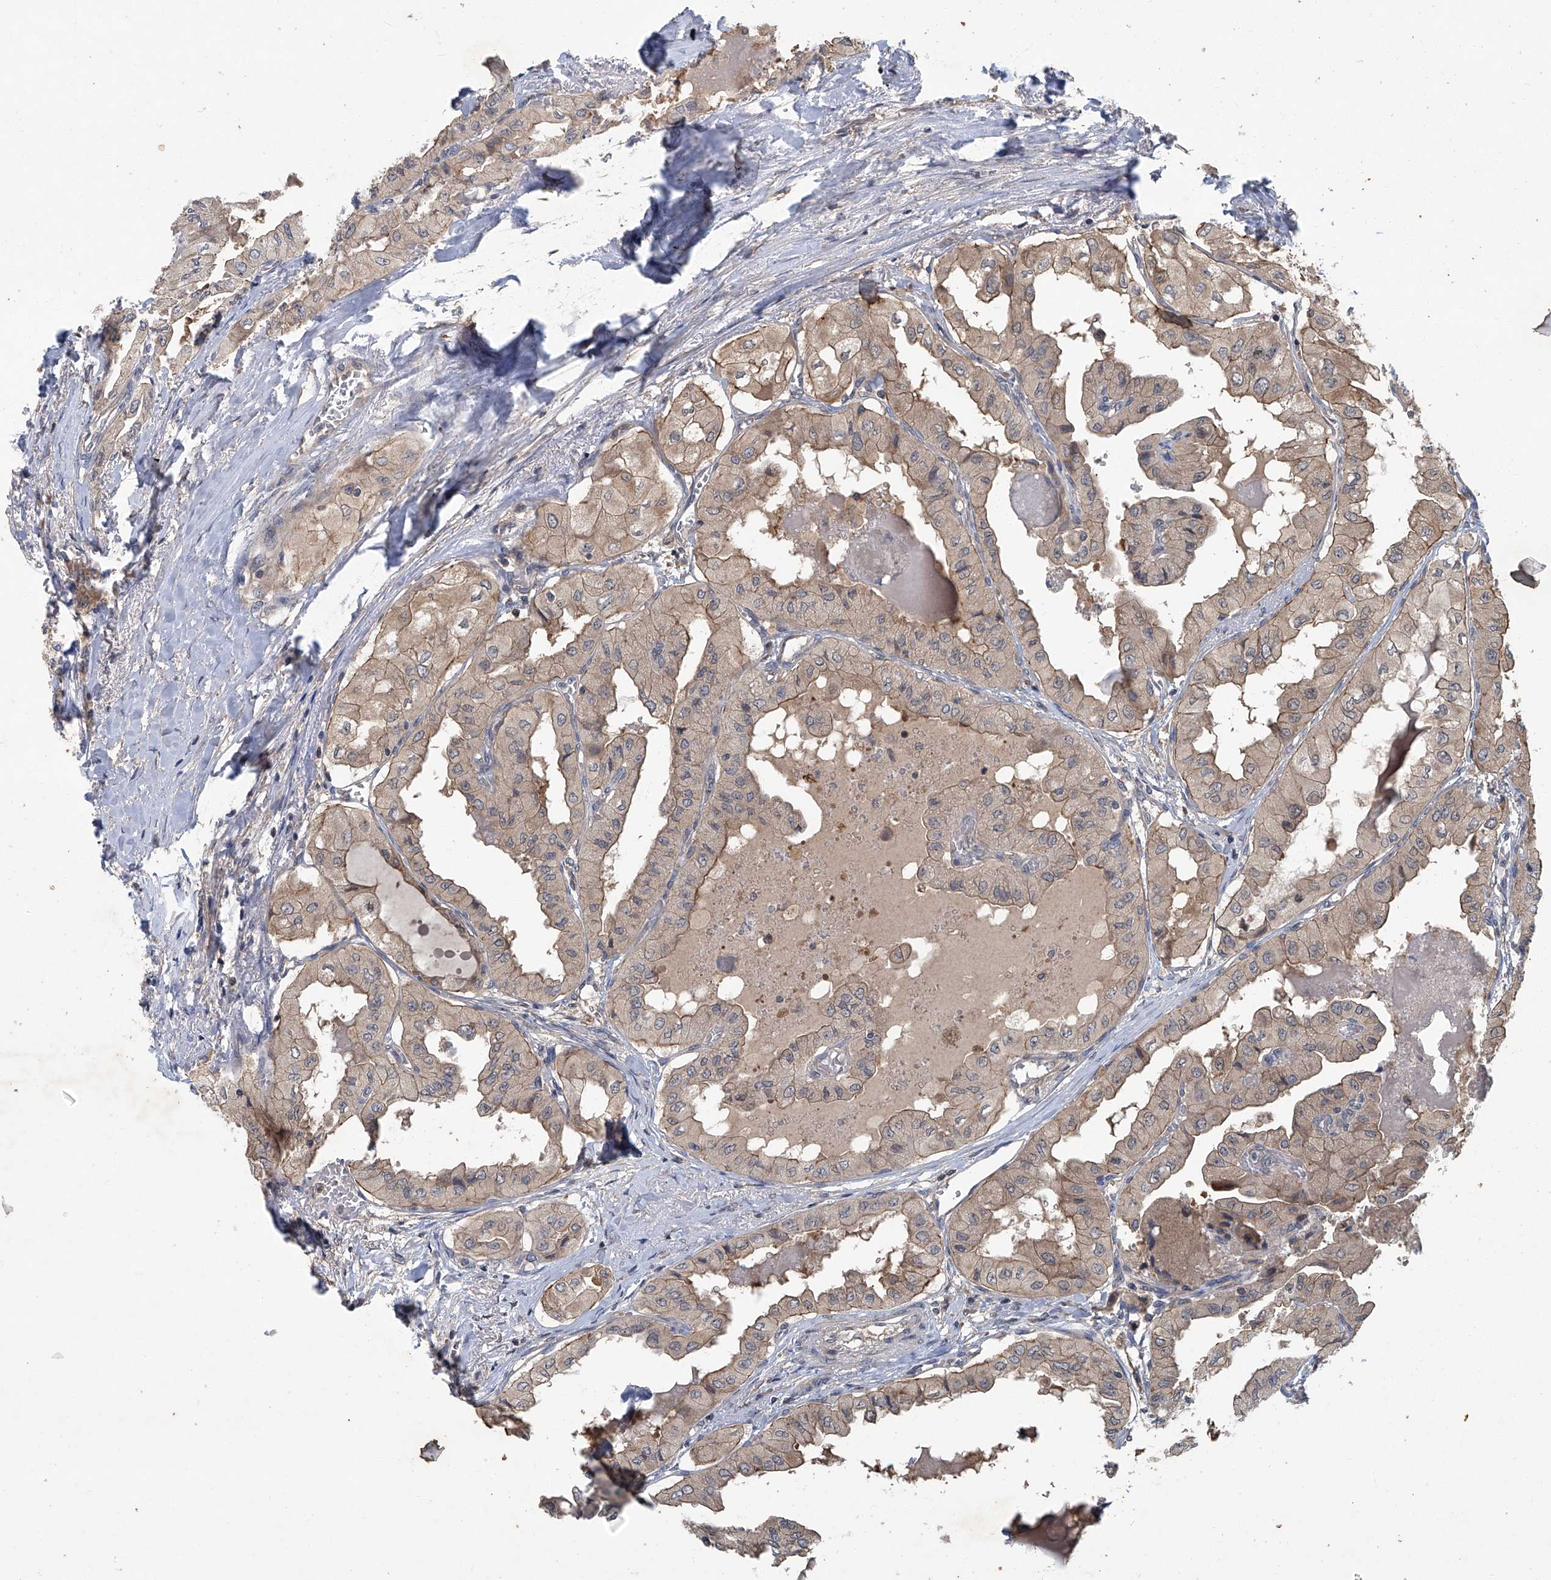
{"staining": {"intensity": "moderate", "quantity": ">75%", "location": "cytoplasmic/membranous"}, "tissue": "thyroid cancer", "cell_type": "Tumor cells", "image_type": "cancer", "snomed": [{"axis": "morphology", "description": "Papillary adenocarcinoma, NOS"}, {"axis": "topography", "description": "Thyroid gland"}], "caption": "Thyroid papillary adenocarcinoma stained with DAB (3,3'-diaminobenzidine) immunohistochemistry displays medium levels of moderate cytoplasmic/membranous staining in about >75% of tumor cells. (DAB (3,3'-diaminobenzidine) = brown stain, brightfield microscopy at high magnification).", "gene": "ANKRD34A", "patient": {"sex": "female", "age": 59}}